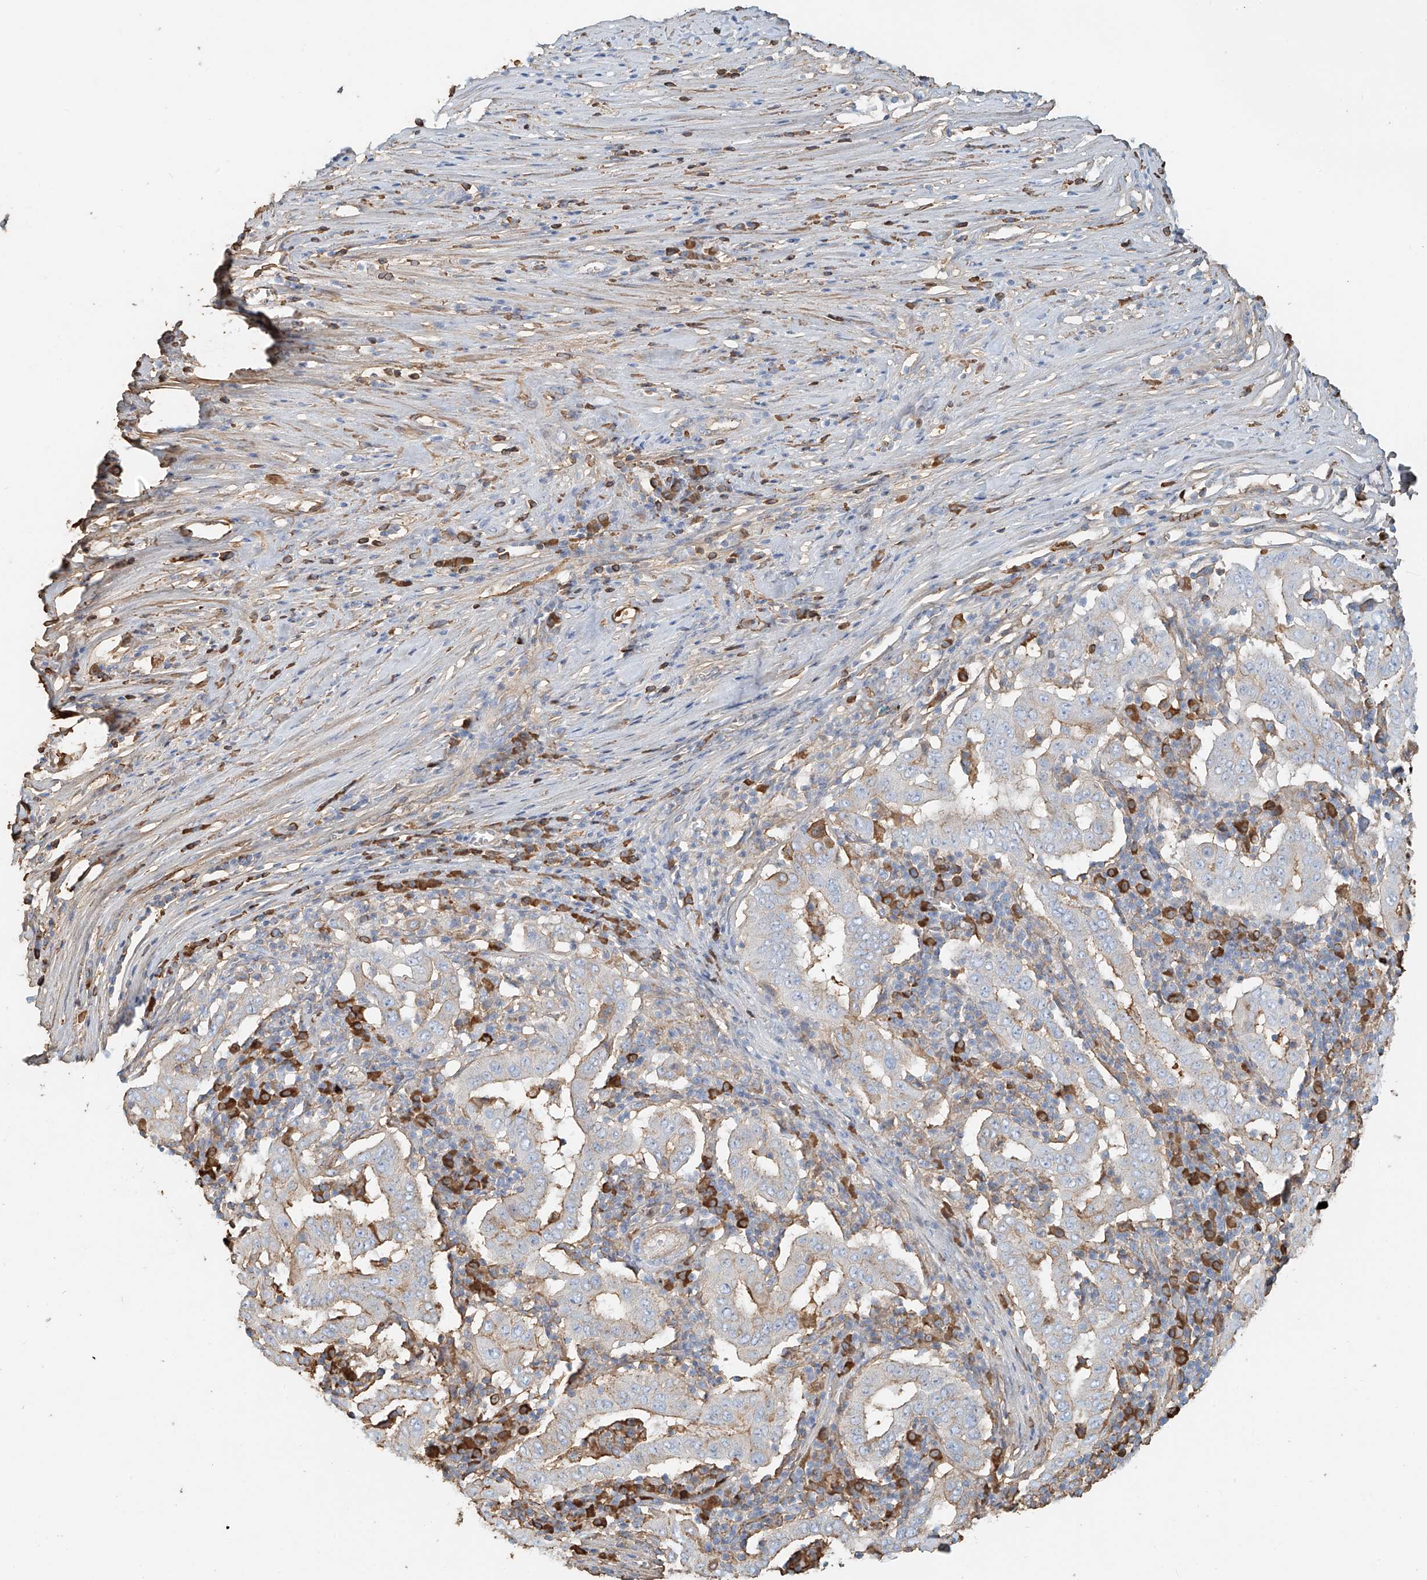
{"staining": {"intensity": "weak", "quantity": "25%-75%", "location": "cytoplasmic/membranous"}, "tissue": "pancreatic cancer", "cell_type": "Tumor cells", "image_type": "cancer", "snomed": [{"axis": "morphology", "description": "Adenocarcinoma, NOS"}, {"axis": "topography", "description": "Pancreas"}], "caption": "This image exhibits immunohistochemistry staining of human pancreatic cancer, with low weak cytoplasmic/membranous staining in approximately 25%-75% of tumor cells.", "gene": "ZFP30", "patient": {"sex": "male", "age": 63}}